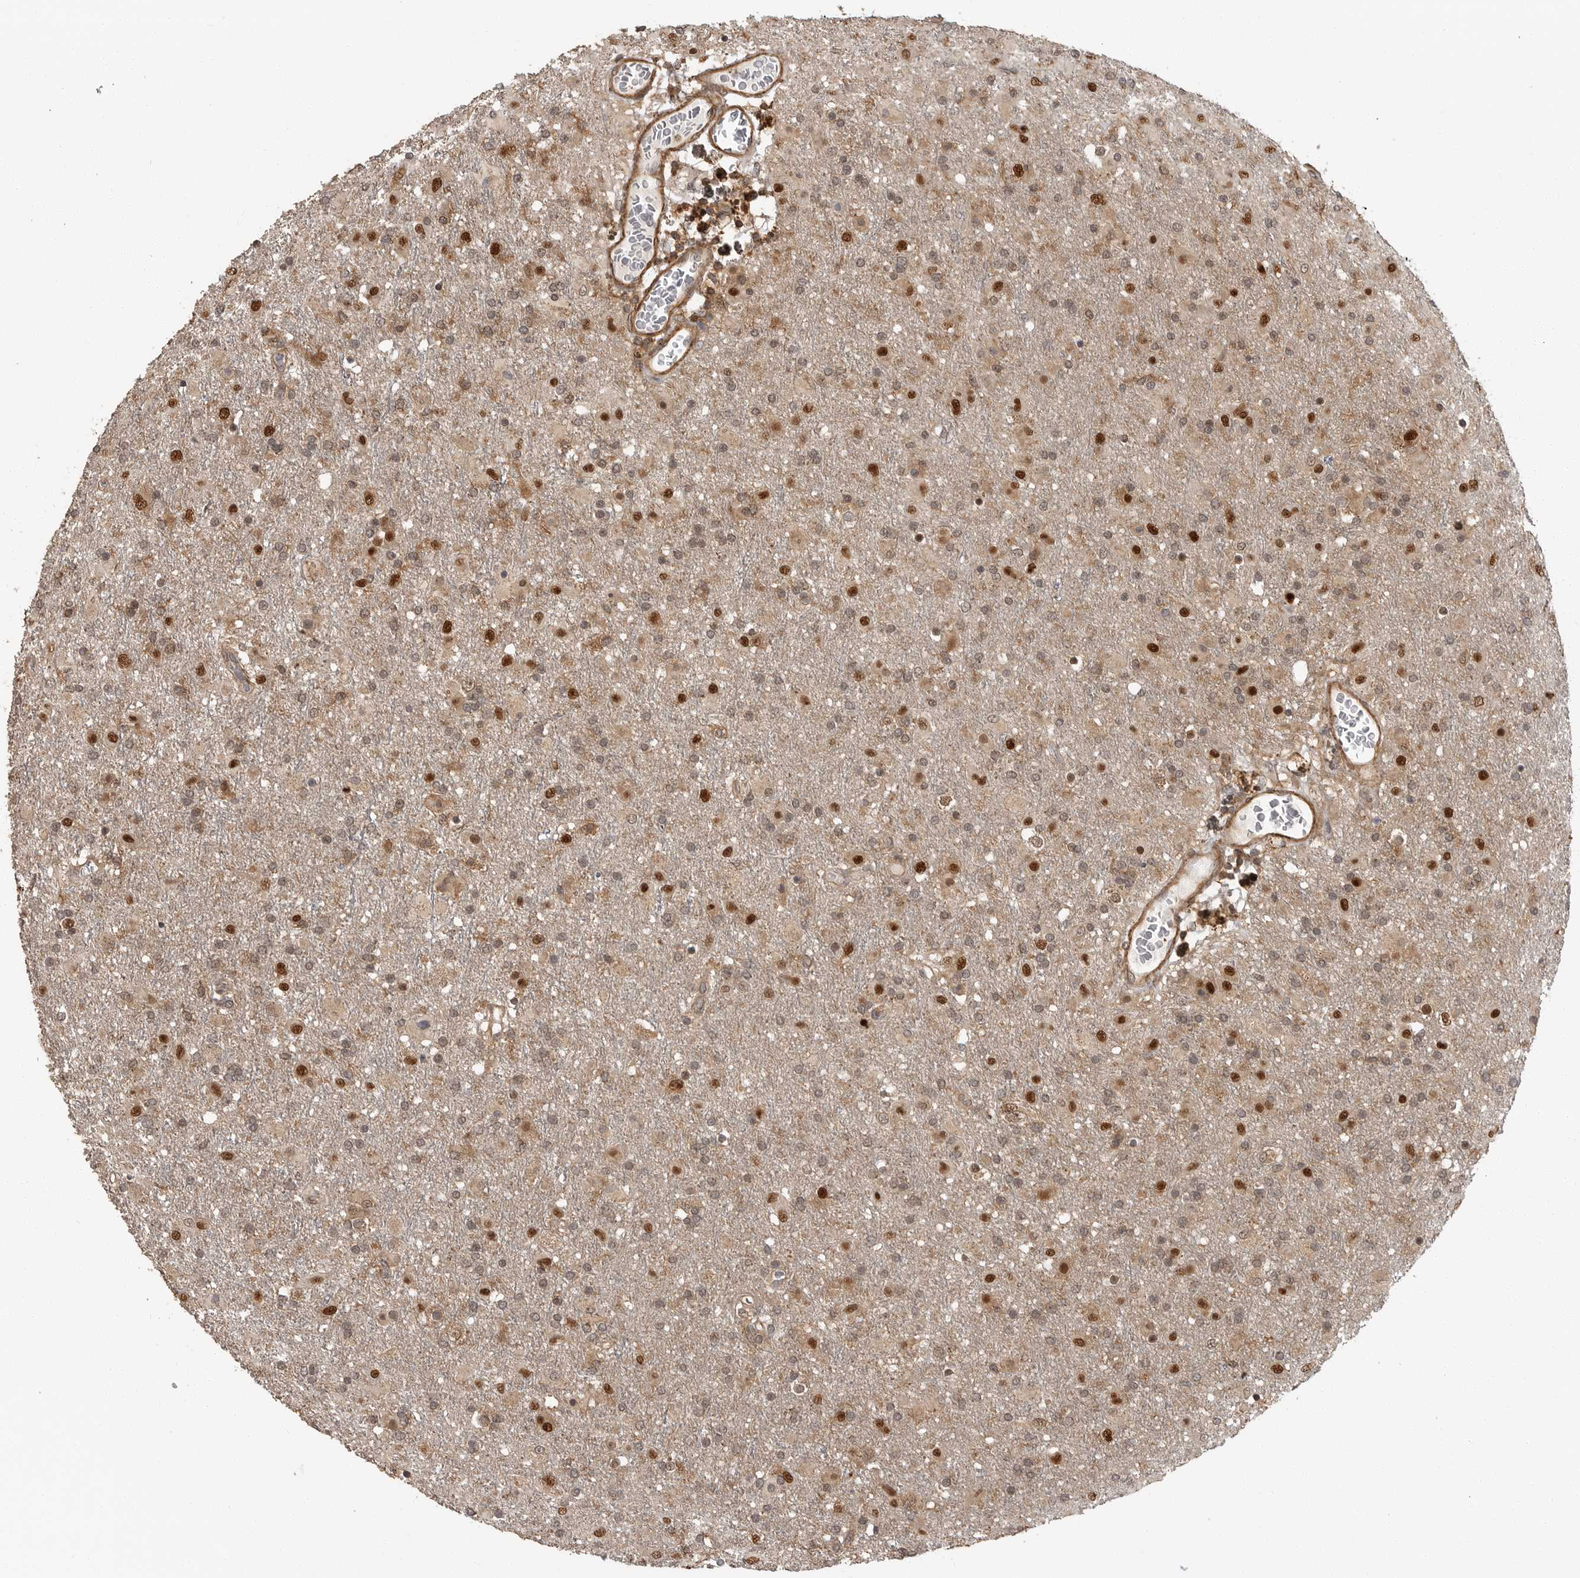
{"staining": {"intensity": "moderate", "quantity": "25%-75%", "location": "nuclear"}, "tissue": "glioma", "cell_type": "Tumor cells", "image_type": "cancer", "snomed": [{"axis": "morphology", "description": "Glioma, malignant, Low grade"}, {"axis": "topography", "description": "Brain"}], "caption": "Immunohistochemistry of human malignant glioma (low-grade) displays medium levels of moderate nuclear positivity in approximately 25%-75% of tumor cells.", "gene": "ERN1", "patient": {"sex": "male", "age": 65}}